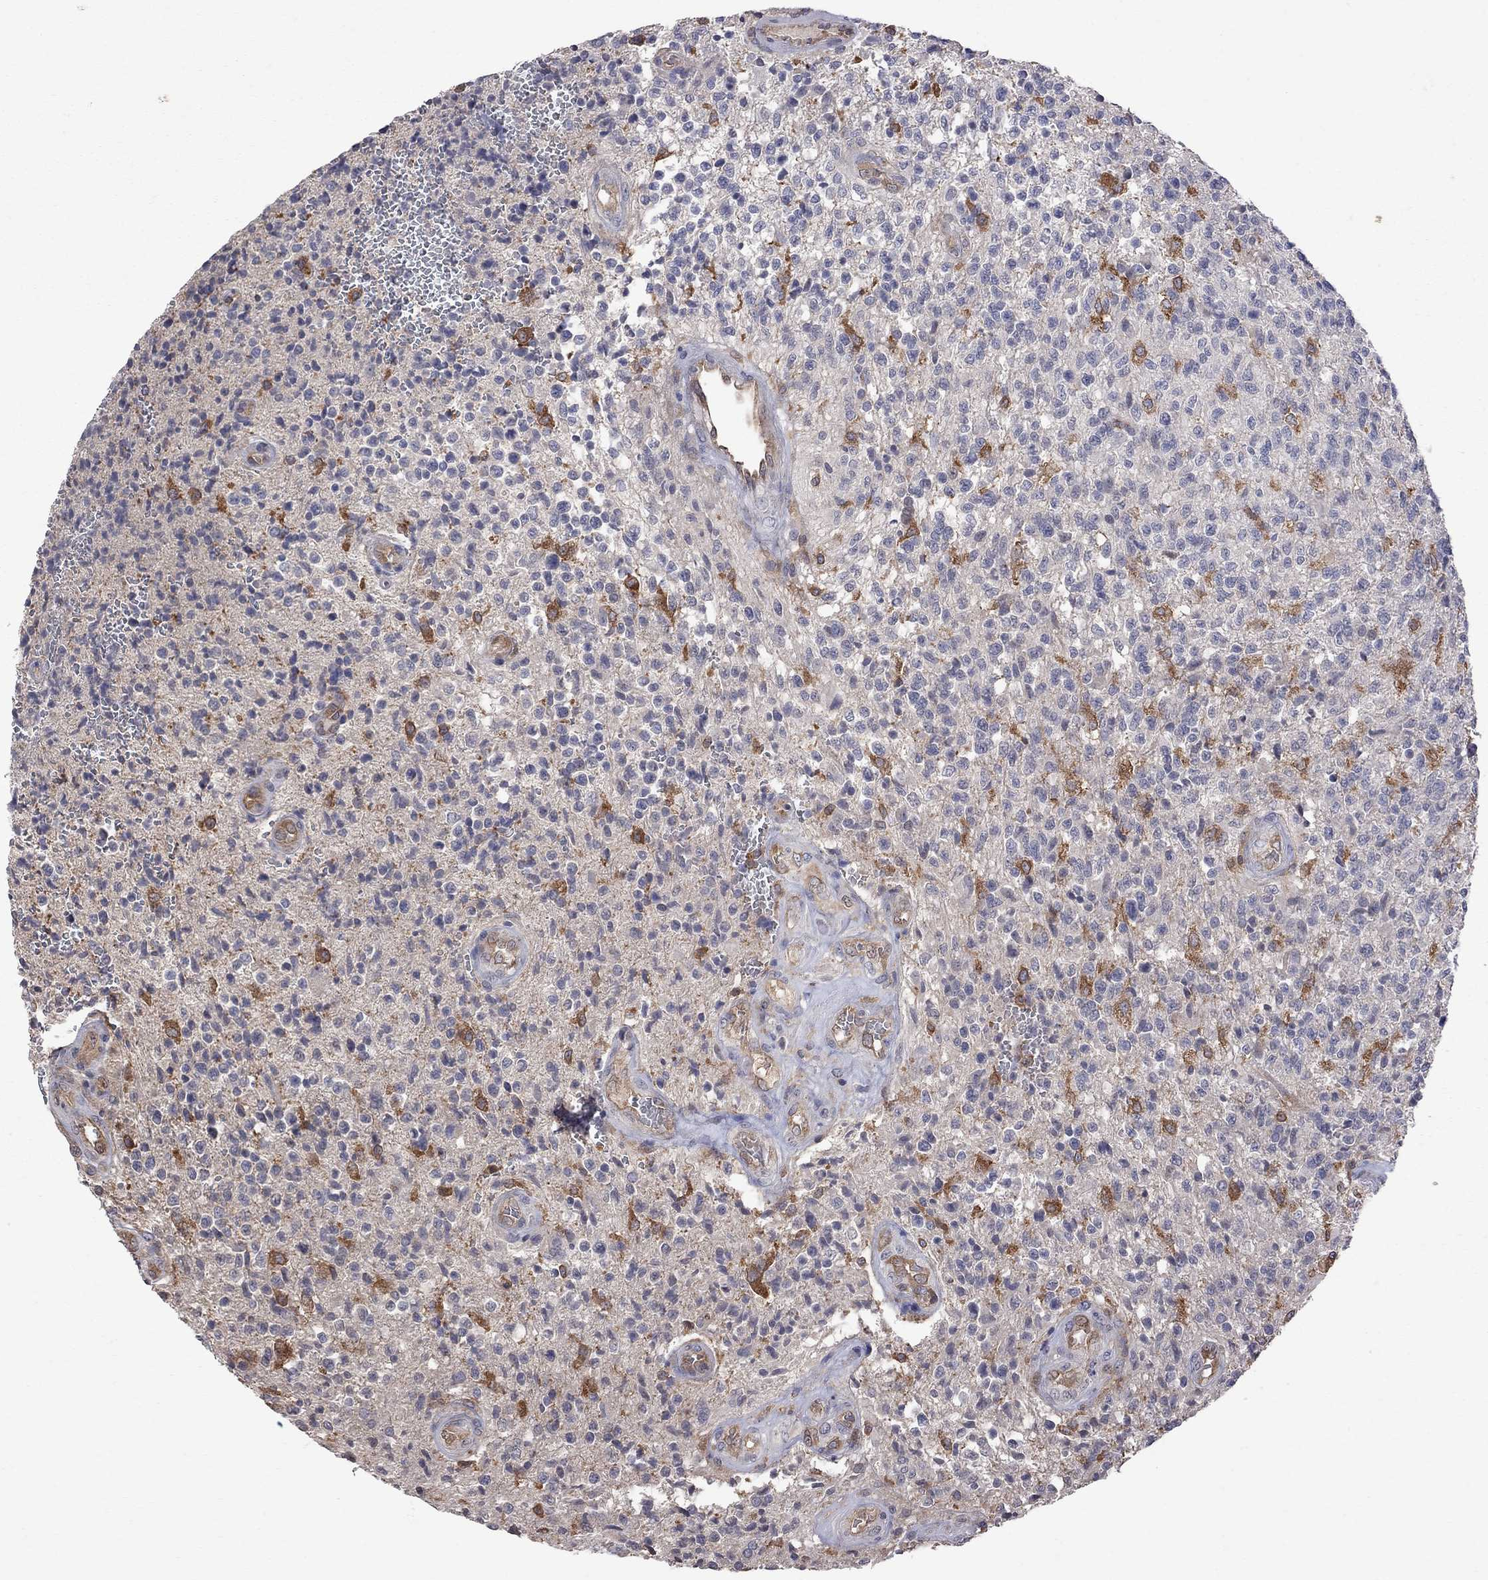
{"staining": {"intensity": "negative", "quantity": "none", "location": "none"}, "tissue": "glioma", "cell_type": "Tumor cells", "image_type": "cancer", "snomed": [{"axis": "morphology", "description": "Glioma, malignant, High grade"}, {"axis": "topography", "description": "Brain"}], "caption": "An IHC histopathology image of malignant glioma (high-grade) is shown. There is no staining in tumor cells of malignant glioma (high-grade). (IHC, brightfield microscopy, high magnification).", "gene": "ABI3", "patient": {"sex": "male", "age": 56}}